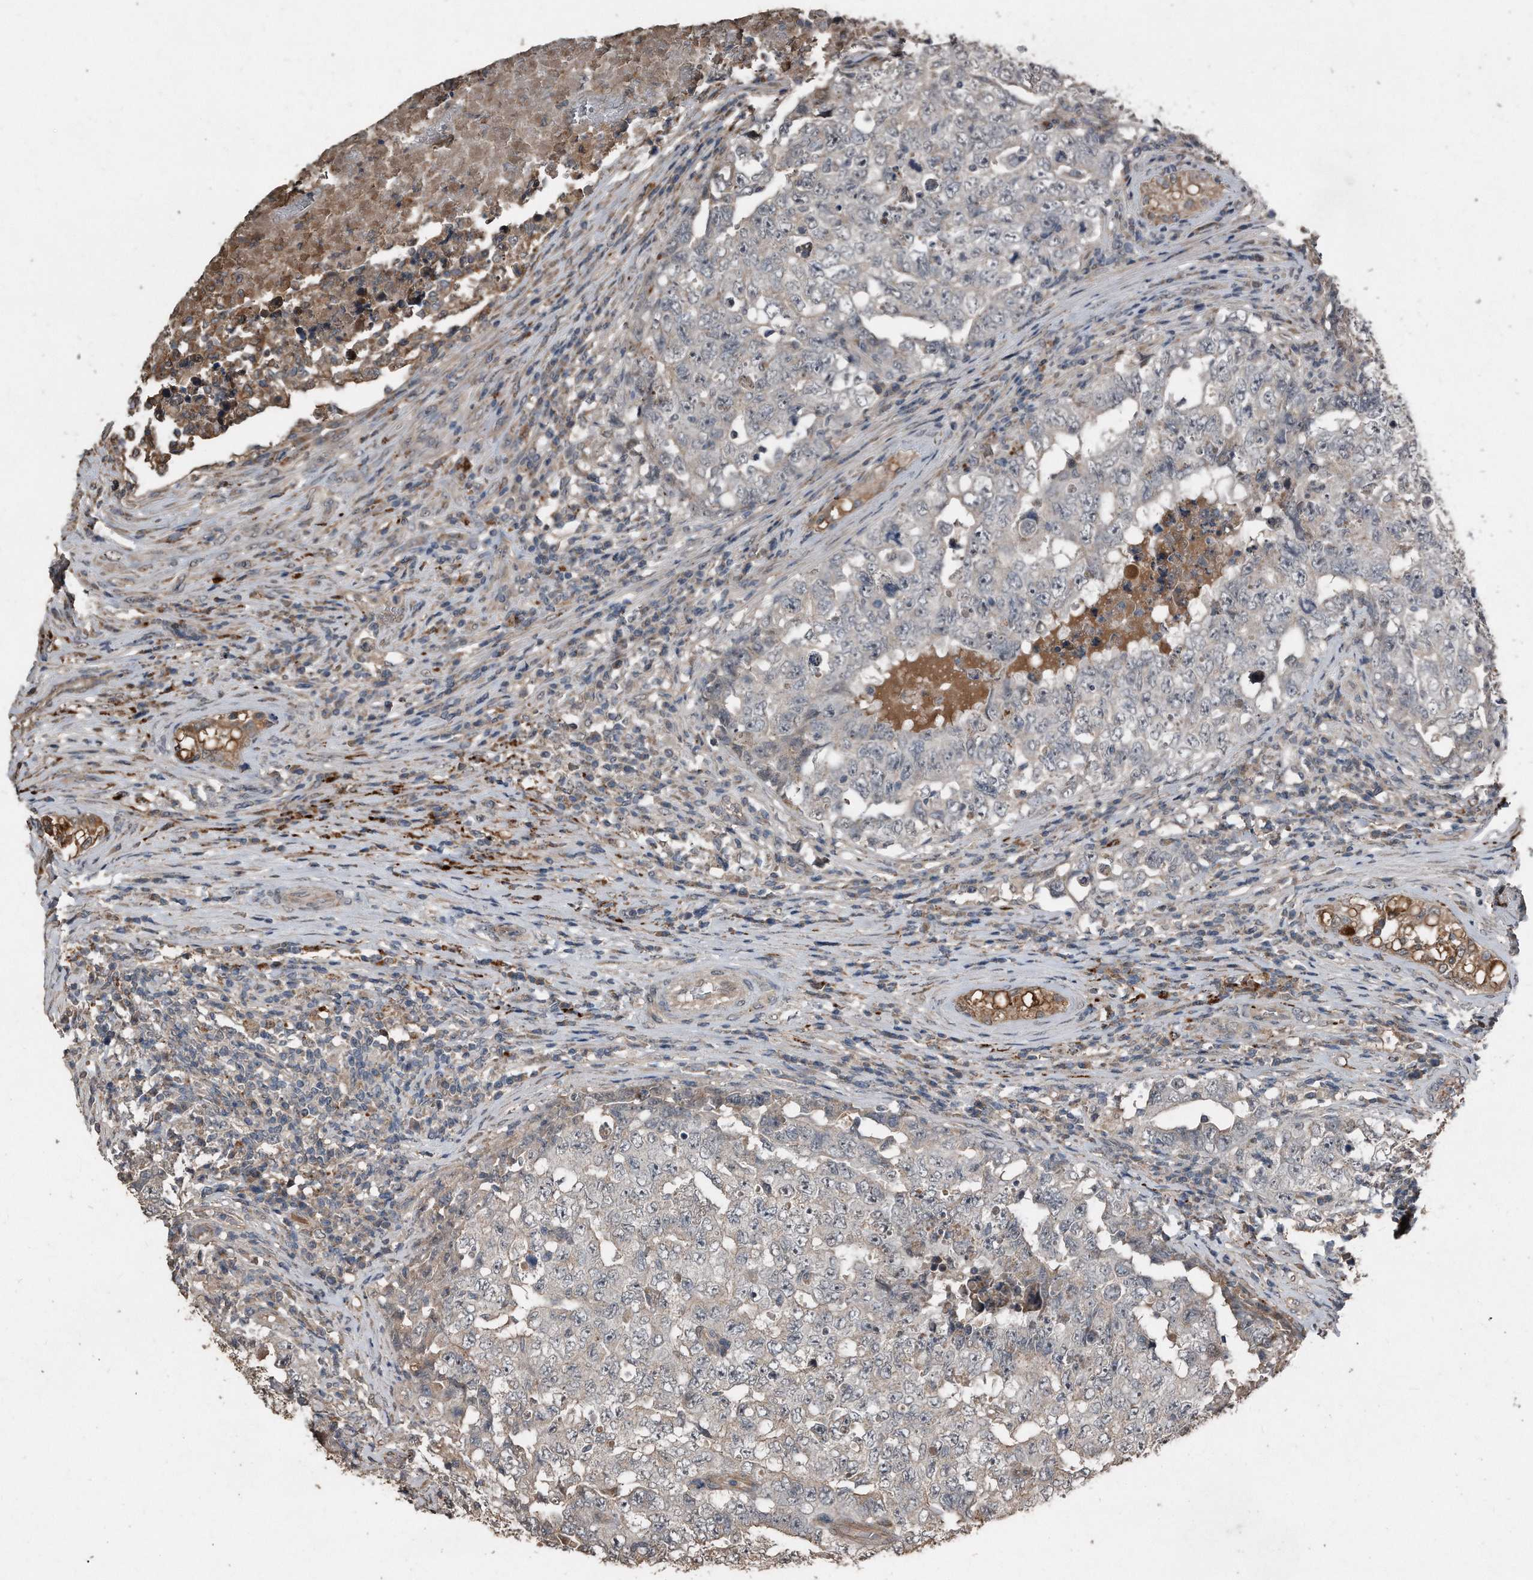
{"staining": {"intensity": "negative", "quantity": "none", "location": "none"}, "tissue": "testis cancer", "cell_type": "Tumor cells", "image_type": "cancer", "snomed": [{"axis": "morphology", "description": "Carcinoma, Embryonal, NOS"}, {"axis": "topography", "description": "Testis"}], "caption": "Protein analysis of testis cancer (embryonal carcinoma) exhibits no significant staining in tumor cells.", "gene": "ANKRD10", "patient": {"sex": "male", "age": 26}}